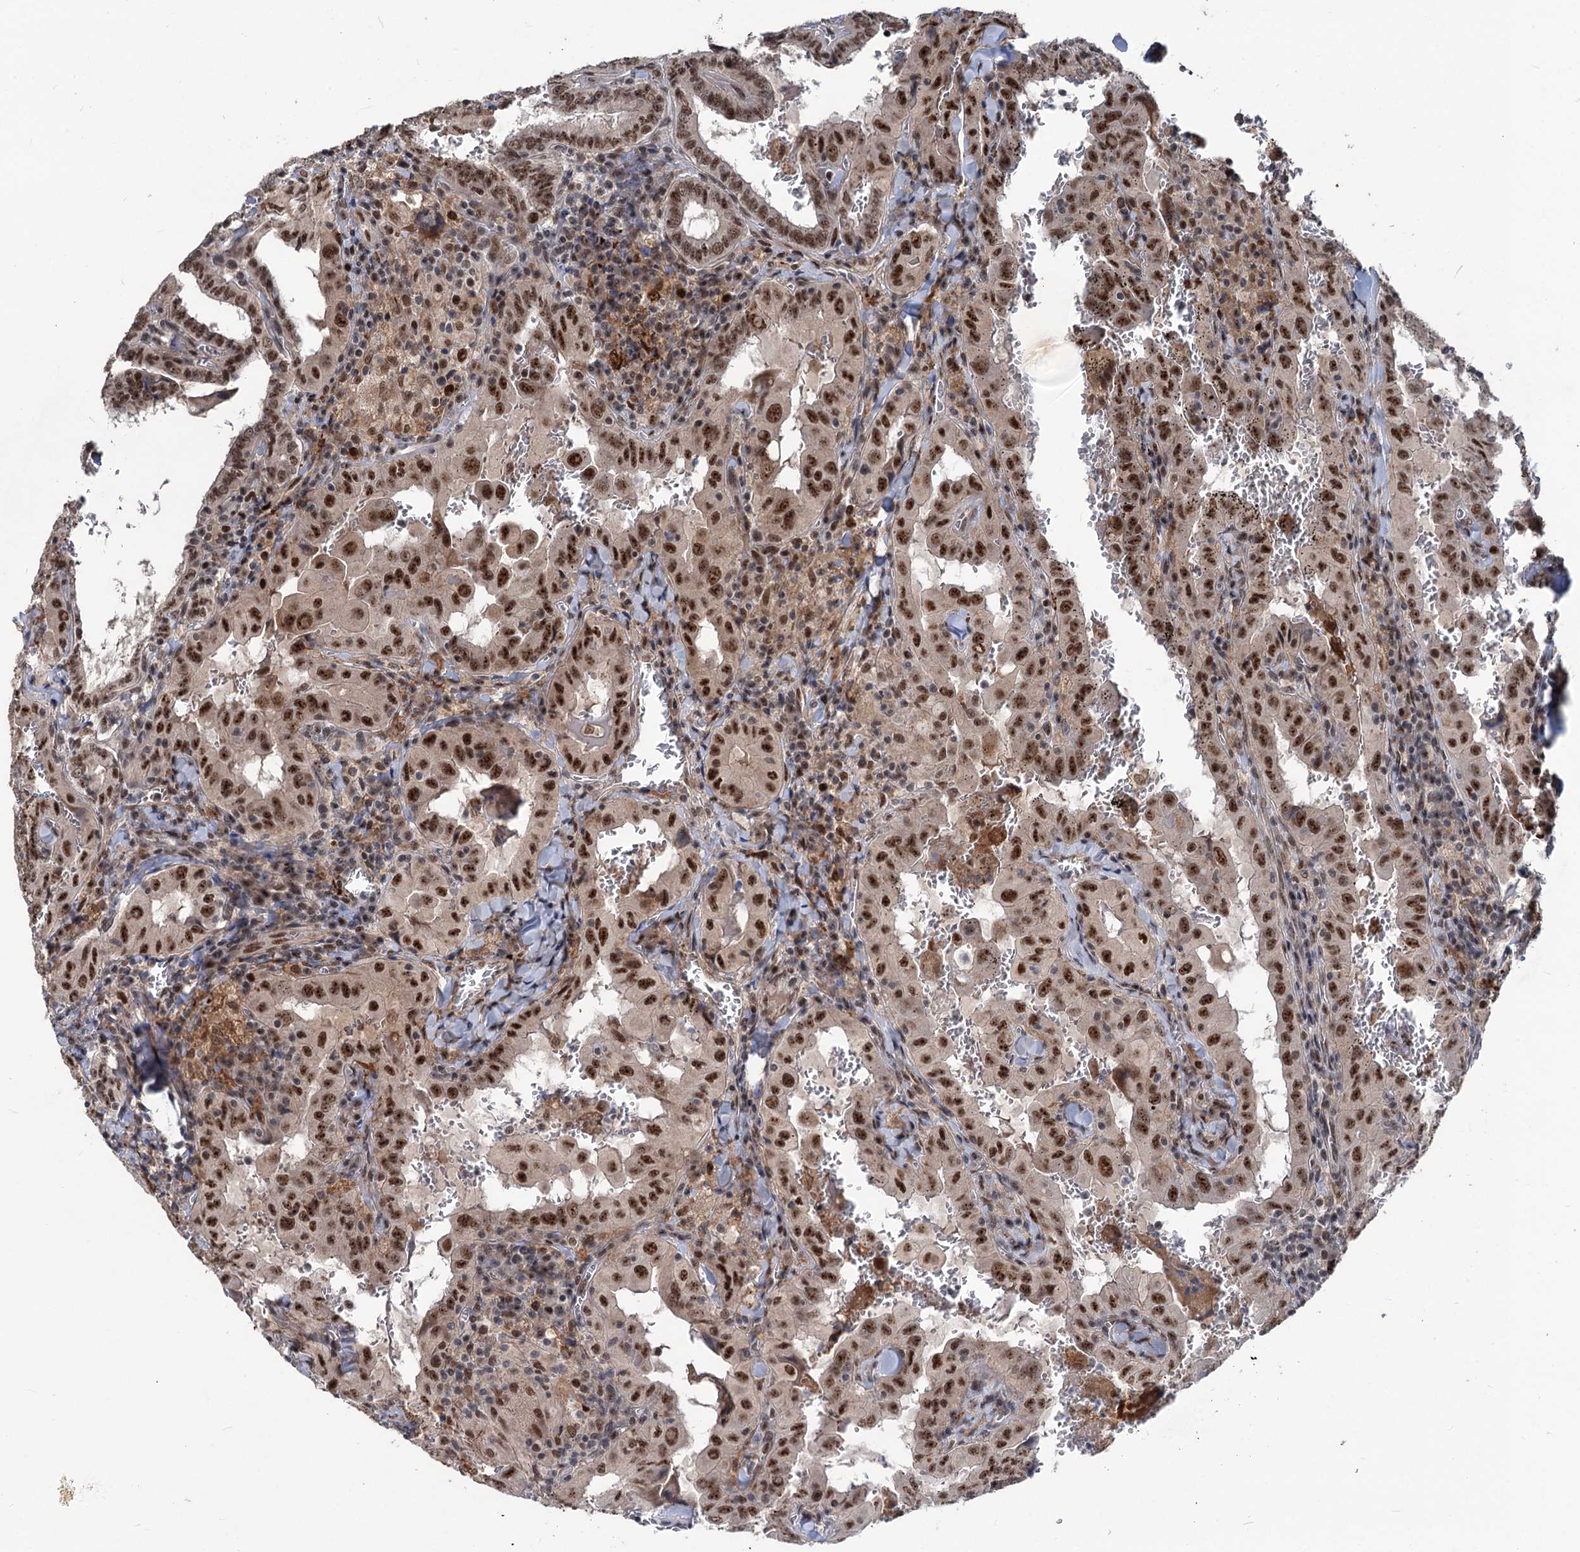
{"staining": {"intensity": "moderate", "quantity": ">75%", "location": "nuclear"}, "tissue": "thyroid cancer", "cell_type": "Tumor cells", "image_type": "cancer", "snomed": [{"axis": "morphology", "description": "Papillary adenocarcinoma, NOS"}, {"axis": "topography", "description": "Thyroid gland"}], "caption": "Thyroid cancer was stained to show a protein in brown. There is medium levels of moderate nuclear staining in approximately >75% of tumor cells.", "gene": "PHF8", "patient": {"sex": "female", "age": 72}}